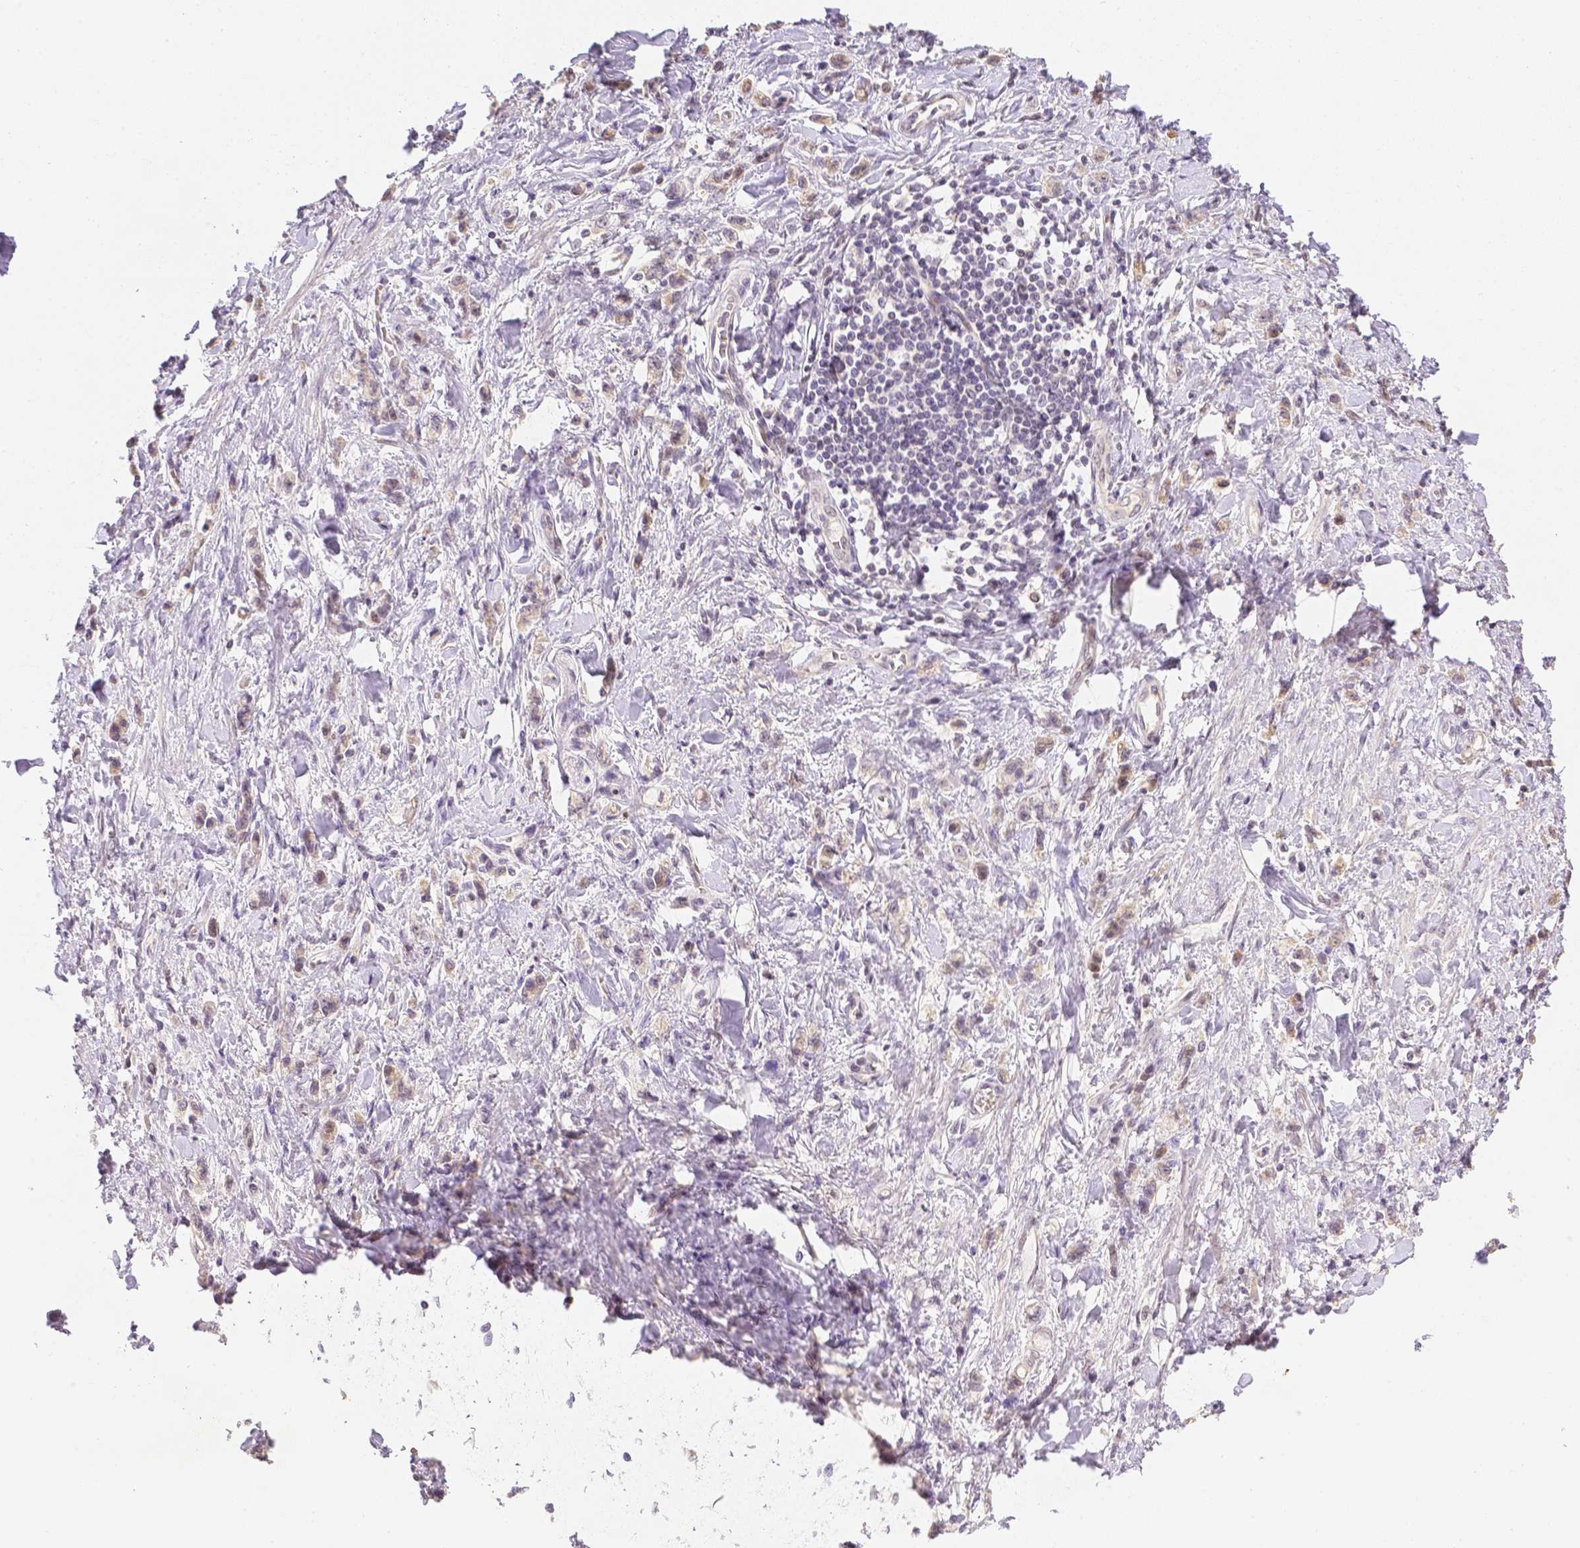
{"staining": {"intensity": "weak", "quantity": "25%-75%", "location": "cytoplasmic/membranous"}, "tissue": "stomach cancer", "cell_type": "Tumor cells", "image_type": "cancer", "snomed": [{"axis": "morphology", "description": "Adenocarcinoma, NOS"}, {"axis": "topography", "description": "Stomach"}], "caption": "Tumor cells reveal low levels of weak cytoplasmic/membranous staining in approximately 25%-75% of cells in human stomach cancer (adenocarcinoma). Nuclei are stained in blue.", "gene": "ZNF280B", "patient": {"sex": "male", "age": 77}}